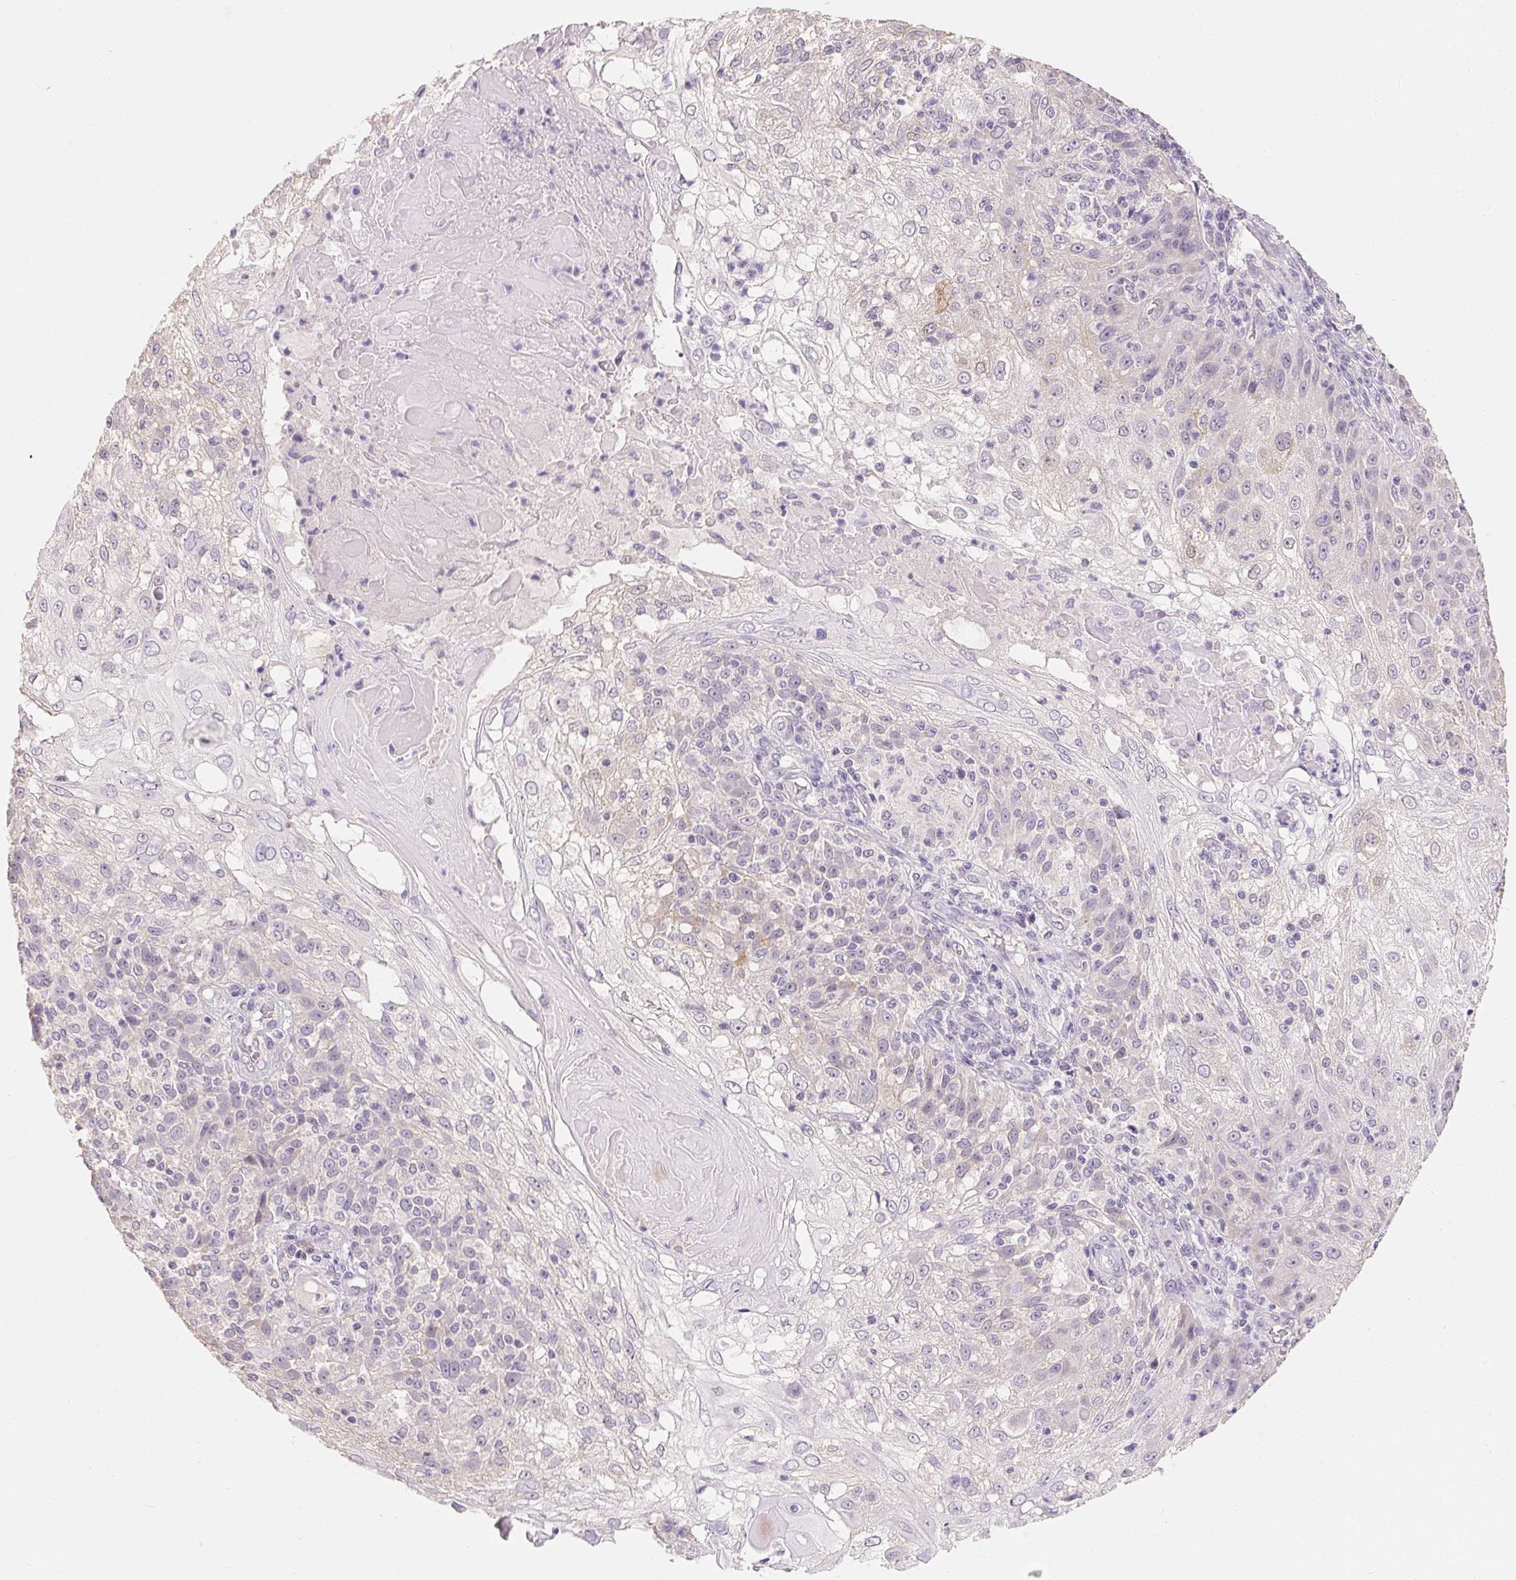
{"staining": {"intensity": "negative", "quantity": "none", "location": "none"}, "tissue": "skin cancer", "cell_type": "Tumor cells", "image_type": "cancer", "snomed": [{"axis": "morphology", "description": "Normal tissue, NOS"}, {"axis": "morphology", "description": "Squamous cell carcinoma, NOS"}, {"axis": "topography", "description": "Skin"}], "caption": "High magnification brightfield microscopy of skin cancer stained with DAB (3,3'-diaminobenzidine) (brown) and counterstained with hematoxylin (blue): tumor cells show no significant expression.", "gene": "MAP7D2", "patient": {"sex": "female", "age": 83}}